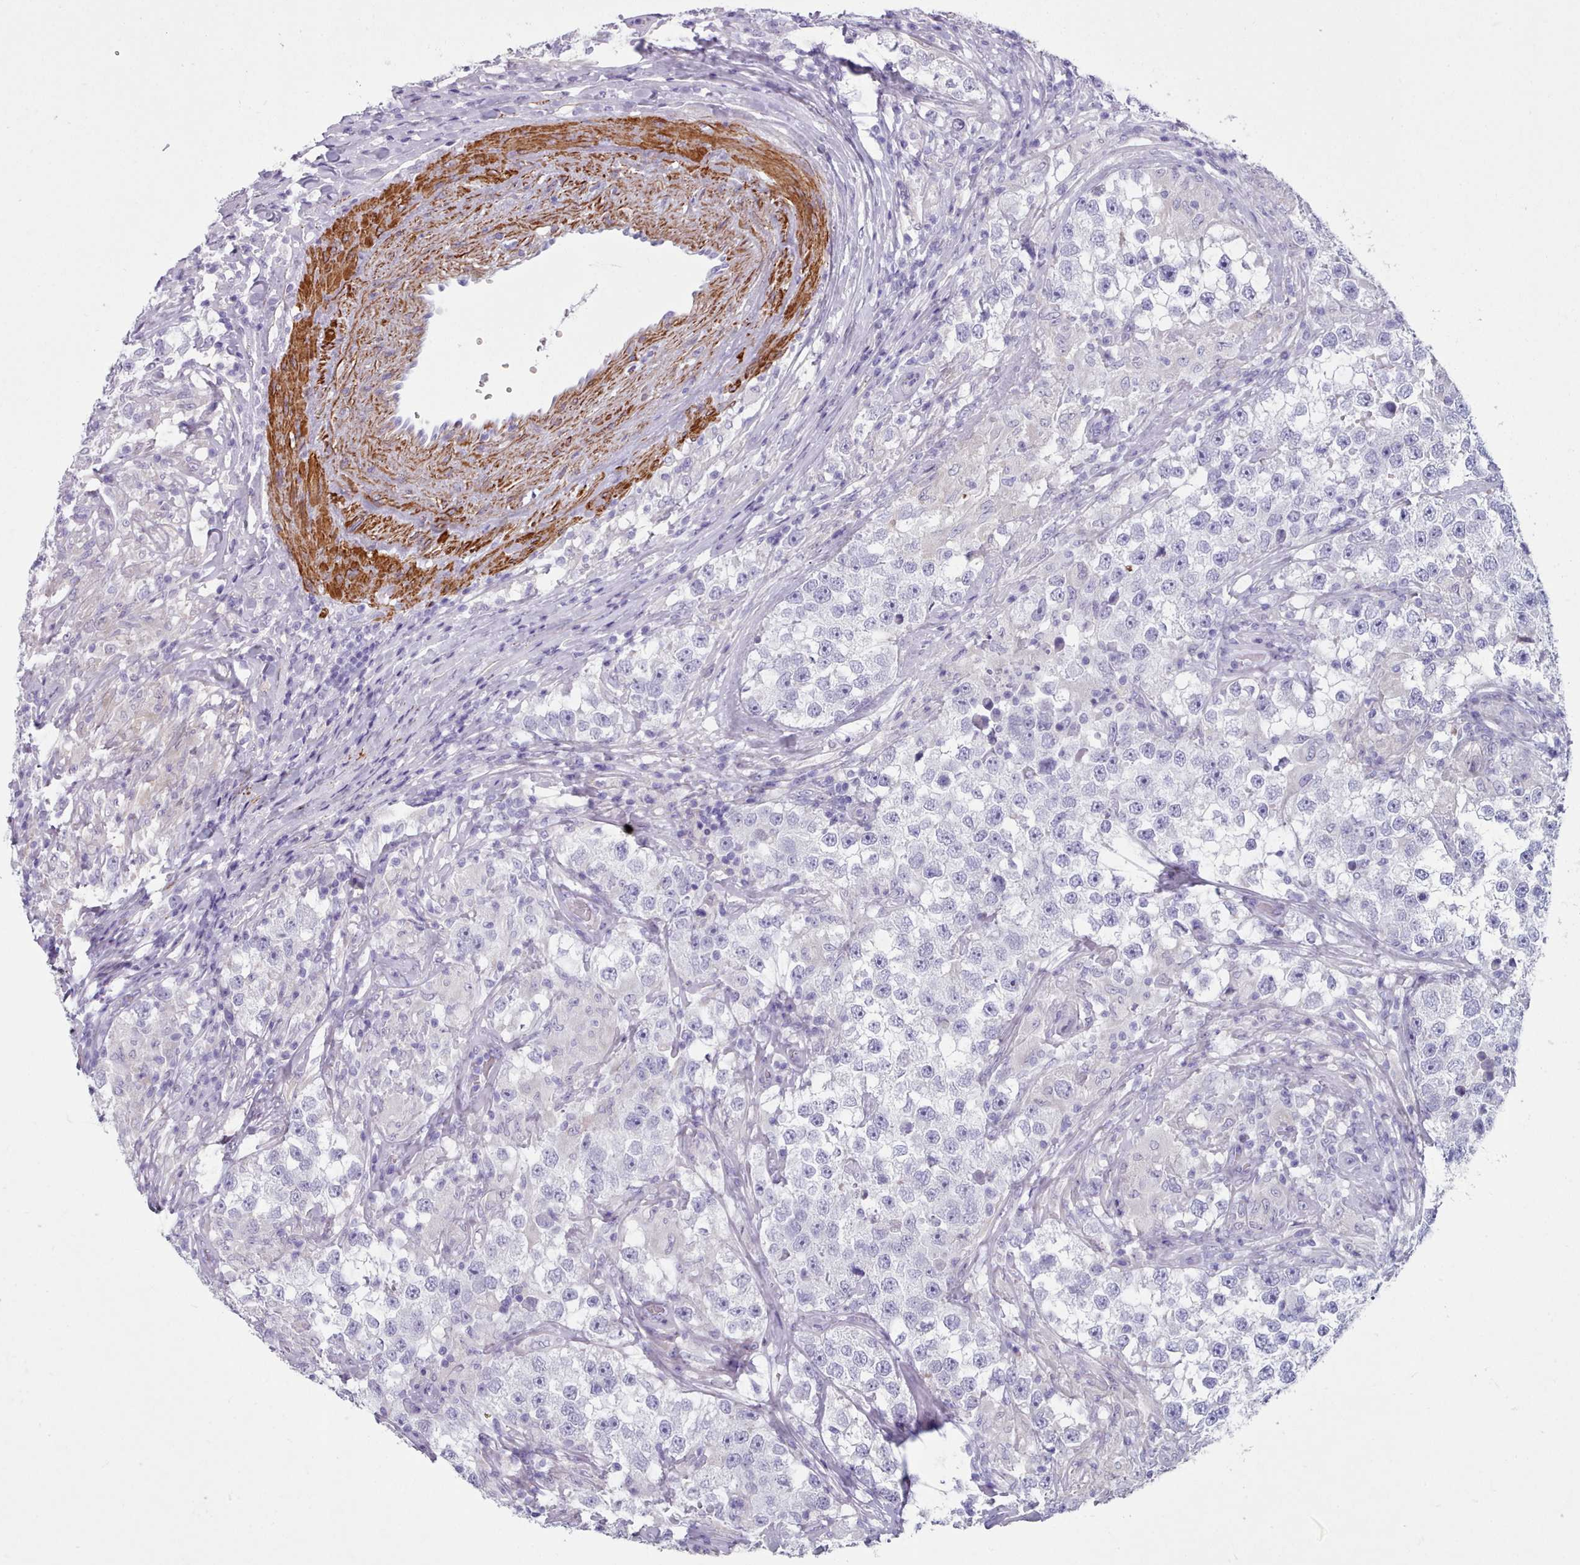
{"staining": {"intensity": "negative", "quantity": "none", "location": "none"}, "tissue": "testis cancer", "cell_type": "Tumor cells", "image_type": "cancer", "snomed": [{"axis": "morphology", "description": "Seminoma, NOS"}, {"axis": "topography", "description": "Testis"}], "caption": "High magnification brightfield microscopy of testis seminoma stained with DAB (brown) and counterstained with hematoxylin (blue): tumor cells show no significant positivity.", "gene": "FPGS", "patient": {"sex": "male", "age": 46}}